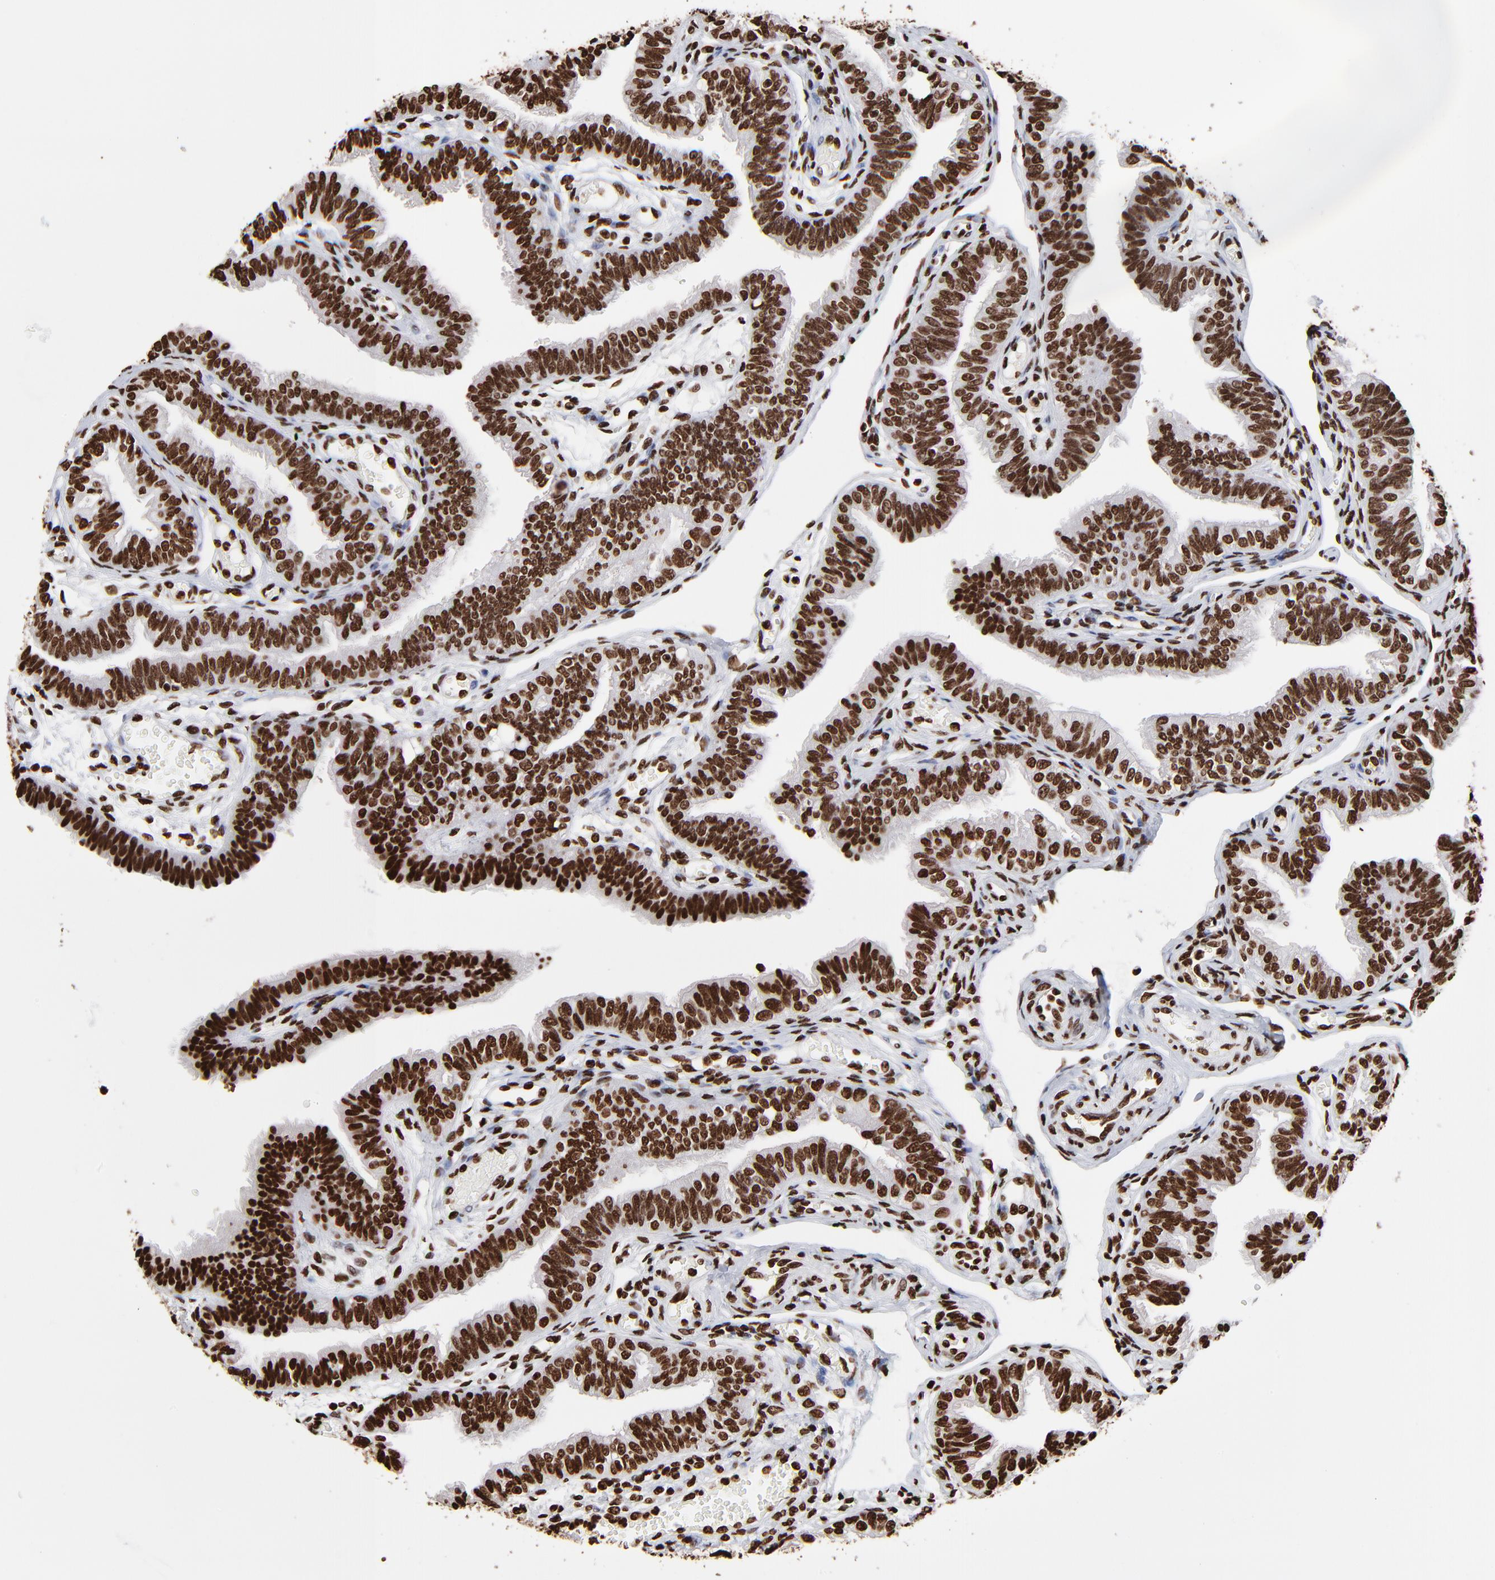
{"staining": {"intensity": "strong", "quantity": ">75%", "location": "nuclear"}, "tissue": "fallopian tube", "cell_type": "Glandular cells", "image_type": "normal", "snomed": [{"axis": "morphology", "description": "Normal tissue, NOS"}, {"axis": "morphology", "description": "Dermoid, NOS"}, {"axis": "topography", "description": "Fallopian tube"}], "caption": "Immunohistochemical staining of benign human fallopian tube exhibits high levels of strong nuclear positivity in approximately >75% of glandular cells. The staining is performed using DAB (3,3'-diaminobenzidine) brown chromogen to label protein expression. The nuclei are counter-stained blue using hematoxylin.", "gene": "ZNF544", "patient": {"sex": "female", "age": 33}}